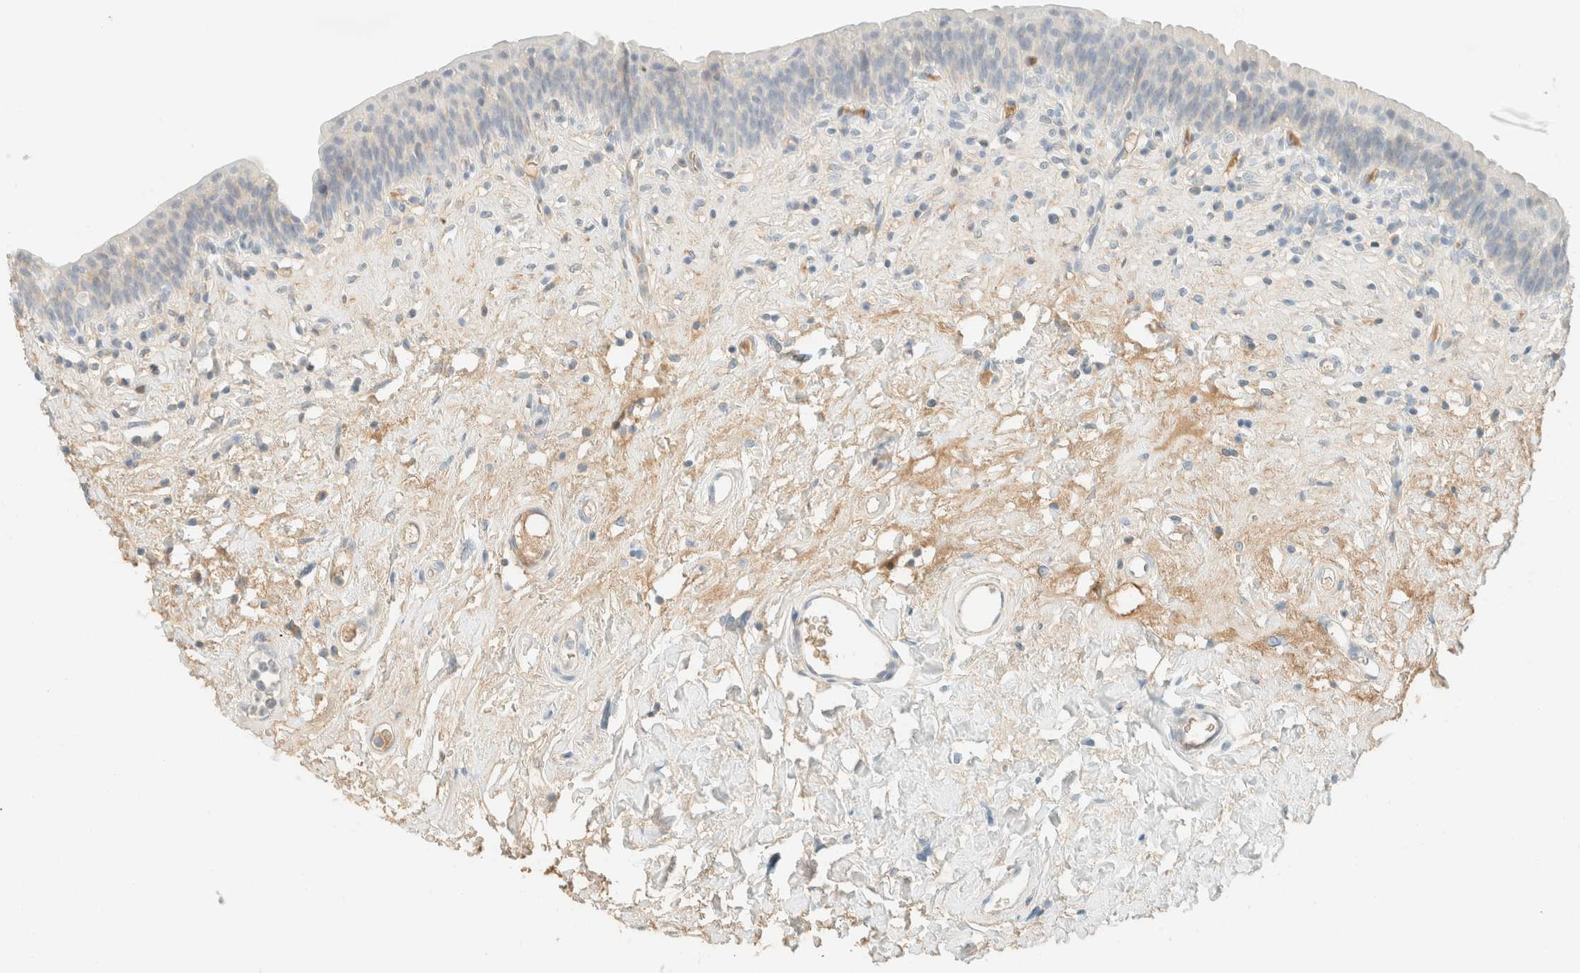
{"staining": {"intensity": "negative", "quantity": "none", "location": "none"}, "tissue": "urinary bladder", "cell_type": "Urothelial cells", "image_type": "normal", "snomed": [{"axis": "morphology", "description": "Normal tissue, NOS"}, {"axis": "topography", "description": "Urinary bladder"}], "caption": "Immunohistochemistry (IHC) histopathology image of normal urinary bladder stained for a protein (brown), which shows no expression in urothelial cells. (Stains: DAB (3,3'-diaminobenzidine) immunohistochemistry (IHC) with hematoxylin counter stain, Microscopy: brightfield microscopy at high magnification).", "gene": "GPA33", "patient": {"sex": "male", "age": 83}}